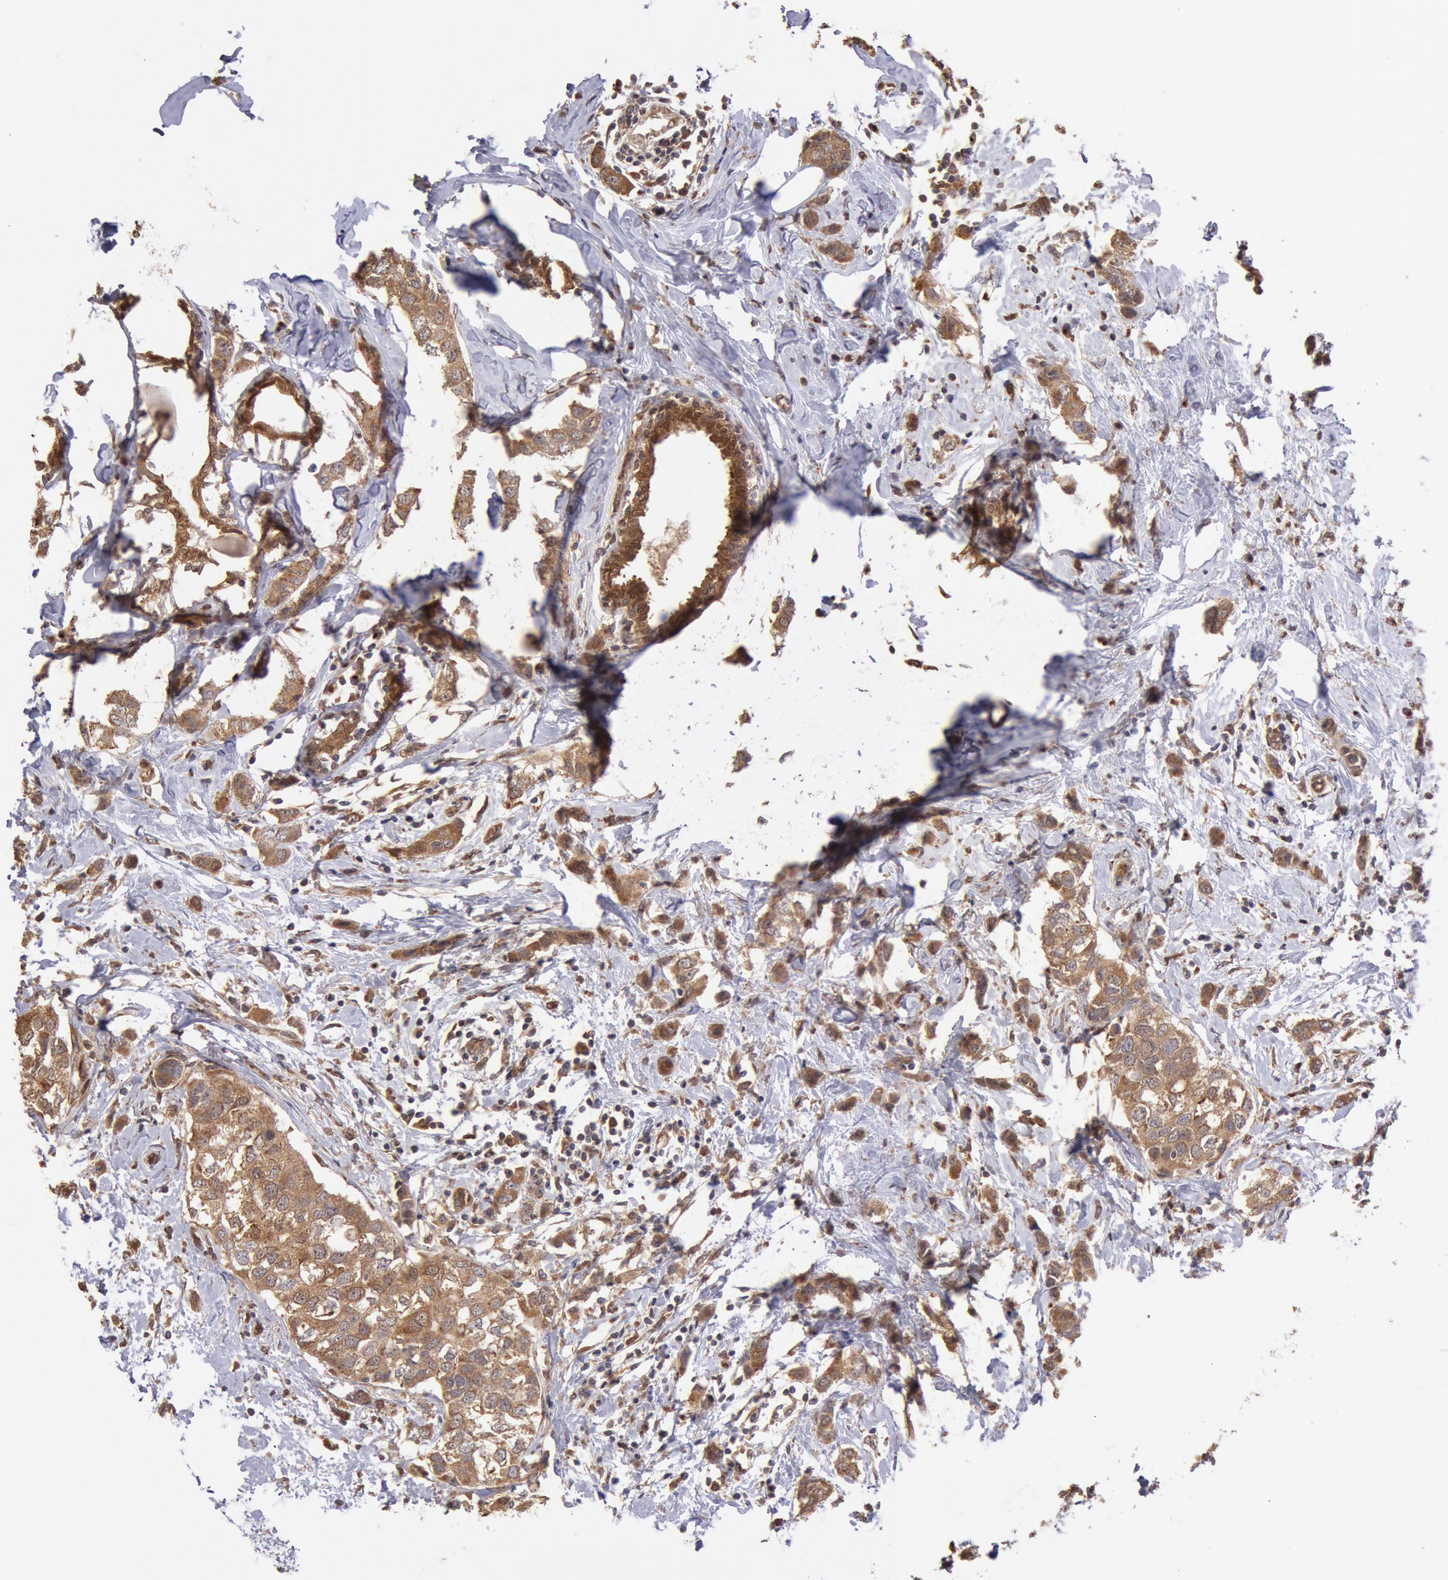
{"staining": {"intensity": "moderate", "quantity": ">75%", "location": "cytoplasmic/membranous,nuclear"}, "tissue": "breast cancer", "cell_type": "Tumor cells", "image_type": "cancer", "snomed": [{"axis": "morphology", "description": "Normal tissue, NOS"}, {"axis": "morphology", "description": "Duct carcinoma"}, {"axis": "topography", "description": "Breast"}], "caption": "Immunohistochemistry (IHC) image of neoplastic tissue: breast infiltrating ductal carcinoma stained using IHC exhibits medium levels of moderate protein expression localized specifically in the cytoplasmic/membranous and nuclear of tumor cells, appearing as a cytoplasmic/membranous and nuclear brown color.", "gene": "COMT", "patient": {"sex": "female", "age": 50}}